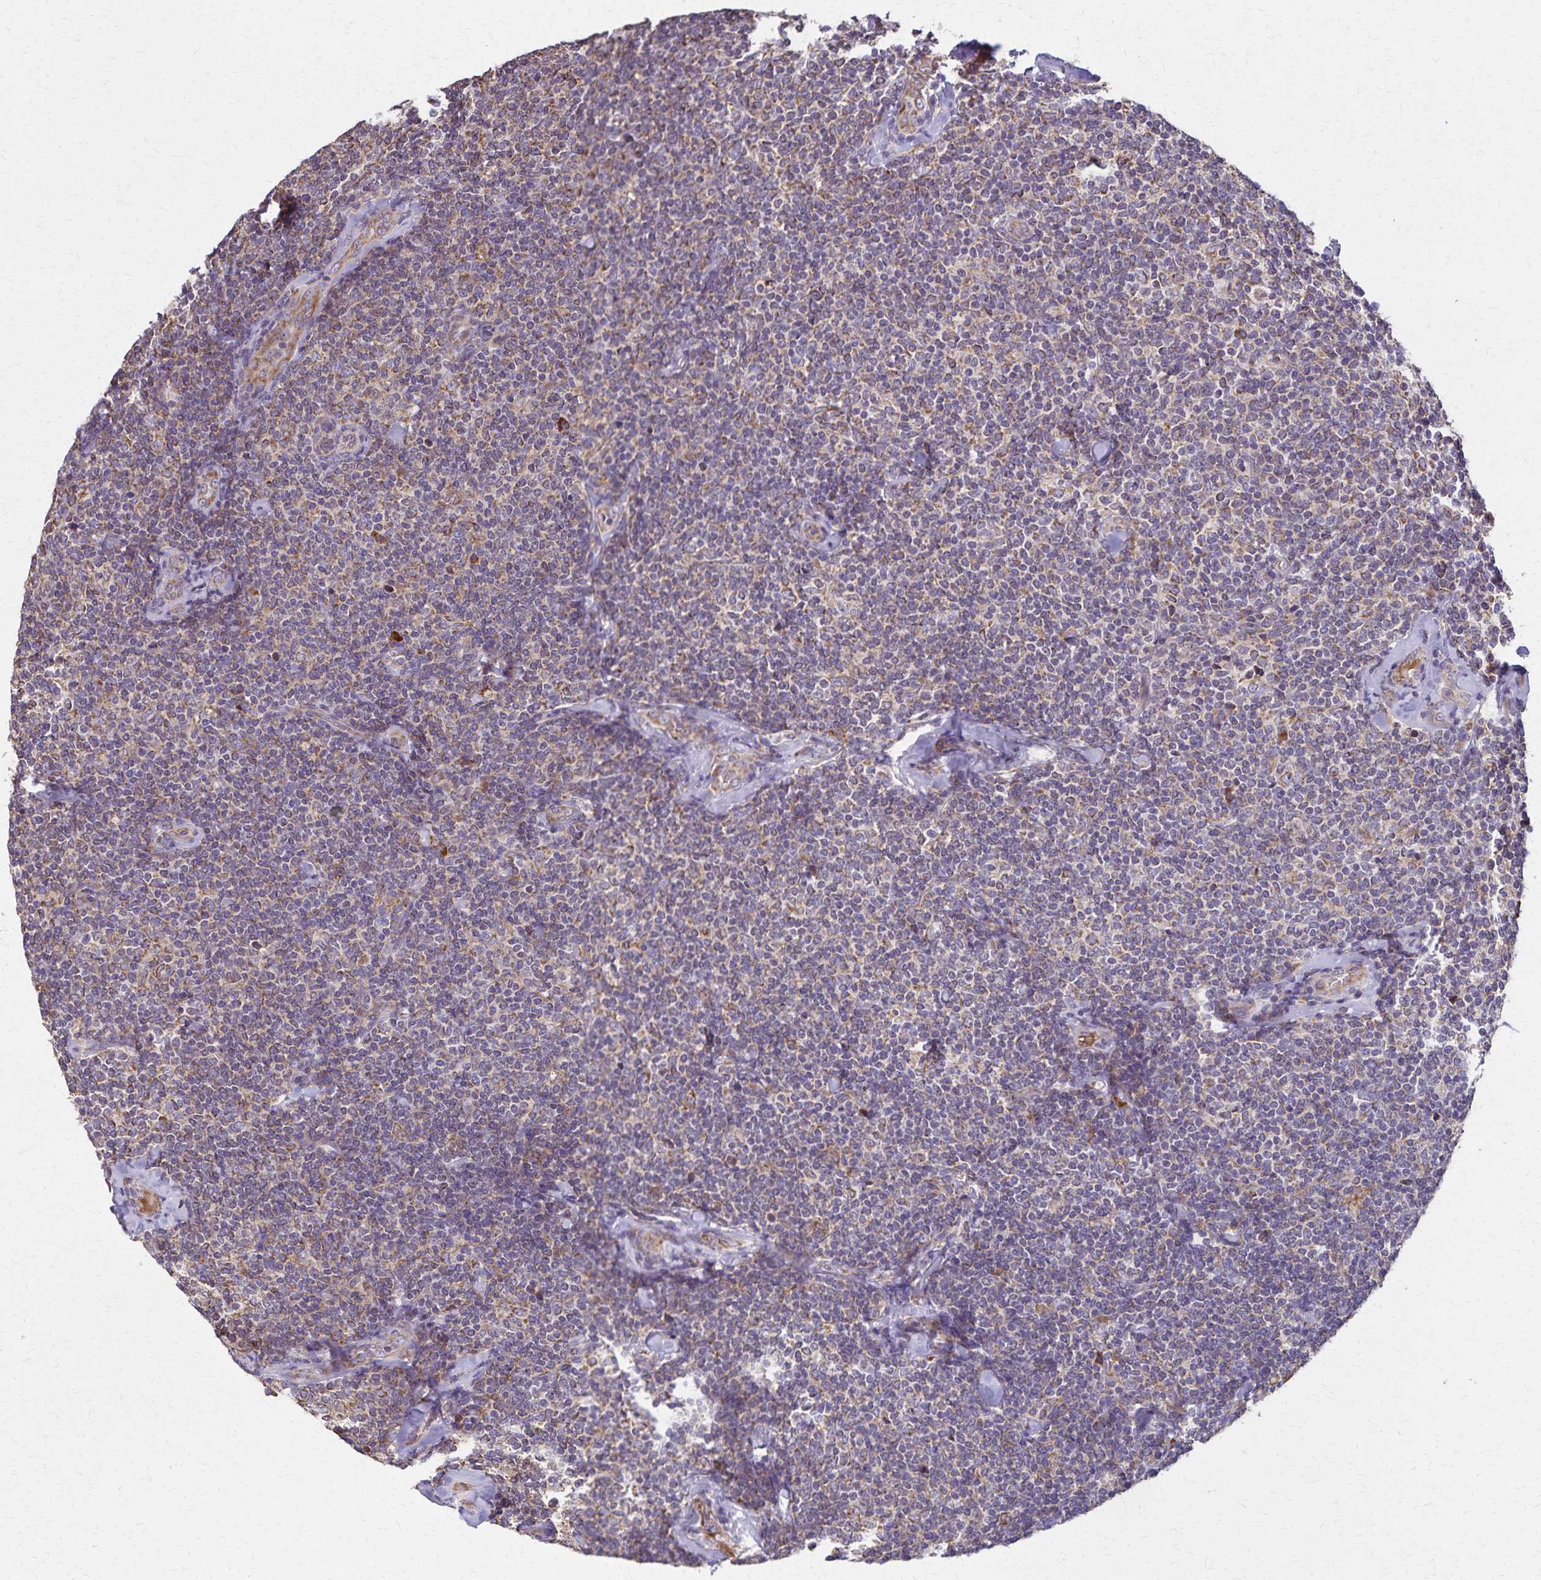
{"staining": {"intensity": "weak", "quantity": "25%-75%", "location": "cytoplasmic/membranous"}, "tissue": "lymphoma", "cell_type": "Tumor cells", "image_type": "cancer", "snomed": [{"axis": "morphology", "description": "Malignant lymphoma, non-Hodgkin's type, Low grade"}, {"axis": "topography", "description": "Lymph node"}], "caption": "Low-grade malignant lymphoma, non-Hodgkin's type stained with a protein marker exhibits weak staining in tumor cells.", "gene": "RNF10", "patient": {"sex": "female", "age": 56}}